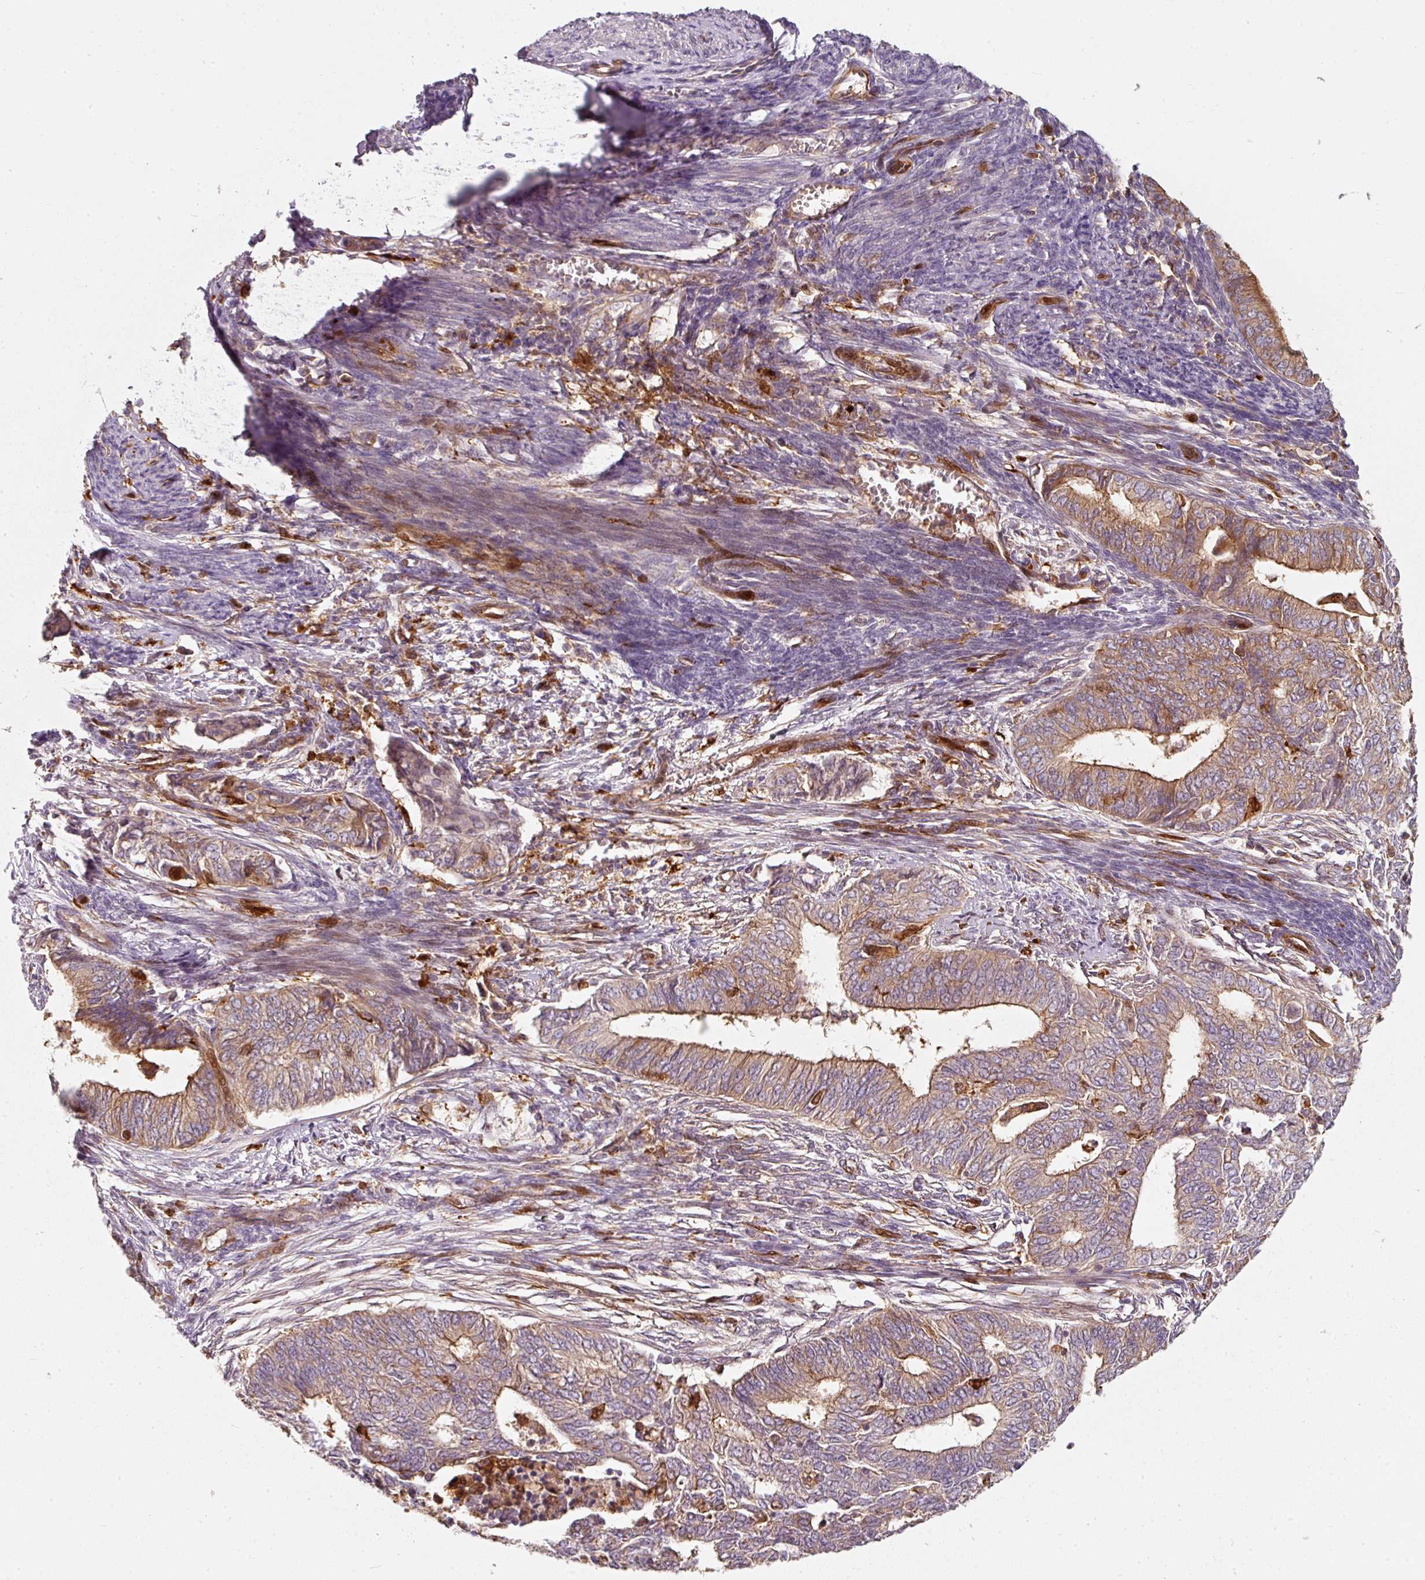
{"staining": {"intensity": "moderate", "quantity": "25%-75%", "location": "cytoplasmic/membranous"}, "tissue": "endometrial cancer", "cell_type": "Tumor cells", "image_type": "cancer", "snomed": [{"axis": "morphology", "description": "Adenocarcinoma, NOS"}, {"axis": "topography", "description": "Endometrium"}], "caption": "Adenocarcinoma (endometrial) stained with a protein marker displays moderate staining in tumor cells.", "gene": "IQGAP2", "patient": {"sex": "female", "age": 62}}